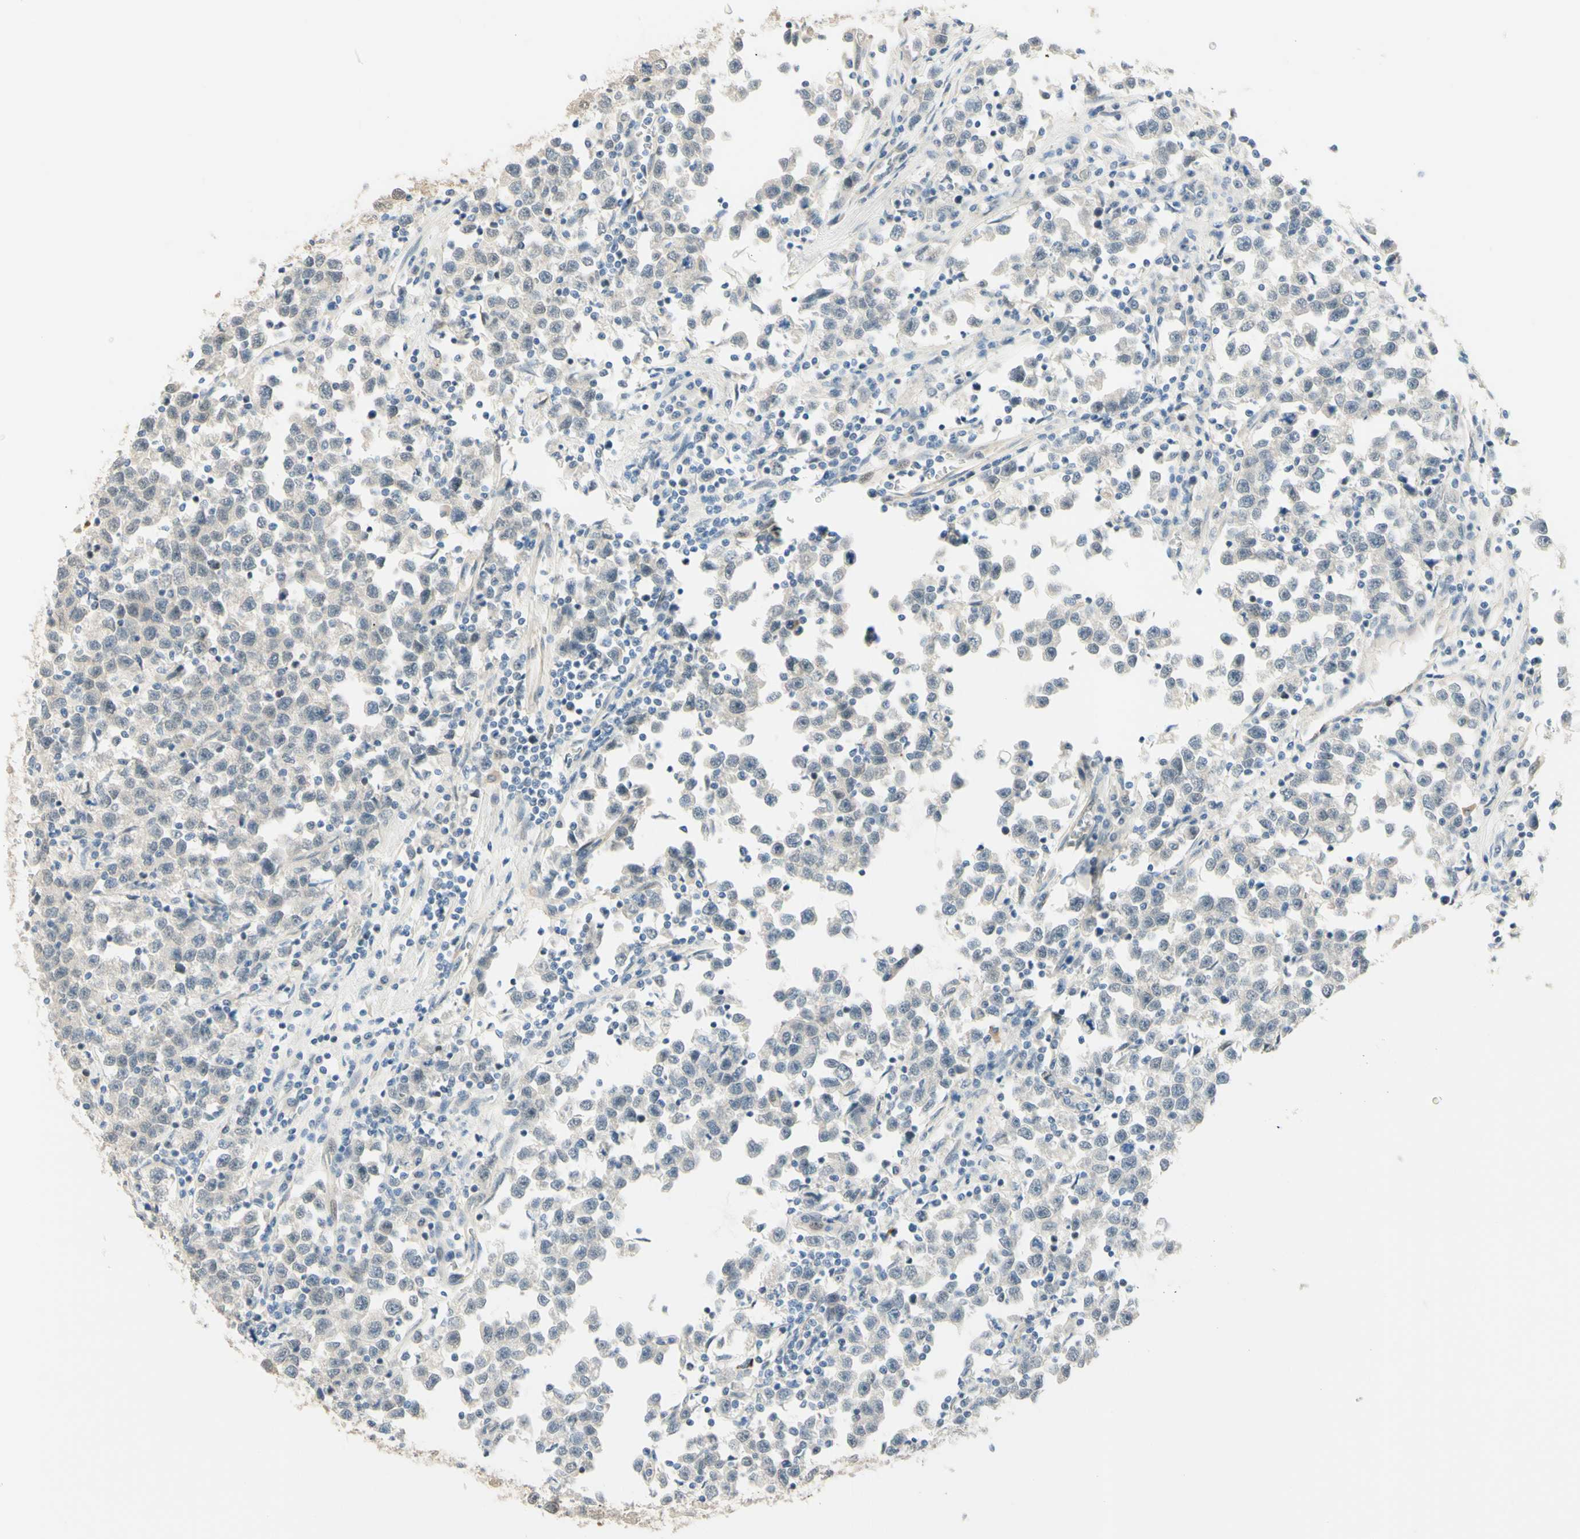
{"staining": {"intensity": "negative", "quantity": "none", "location": "none"}, "tissue": "testis cancer", "cell_type": "Tumor cells", "image_type": "cancer", "snomed": [{"axis": "morphology", "description": "Seminoma, NOS"}, {"axis": "topography", "description": "Testis"}], "caption": "A high-resolution photomicrograph shows immunohistochemistry staining of seminoma (testis), which shows no significant staining in tumor cells.", "gene": "ANGPT2", "patient": {"sex": "male", "age": 43}}